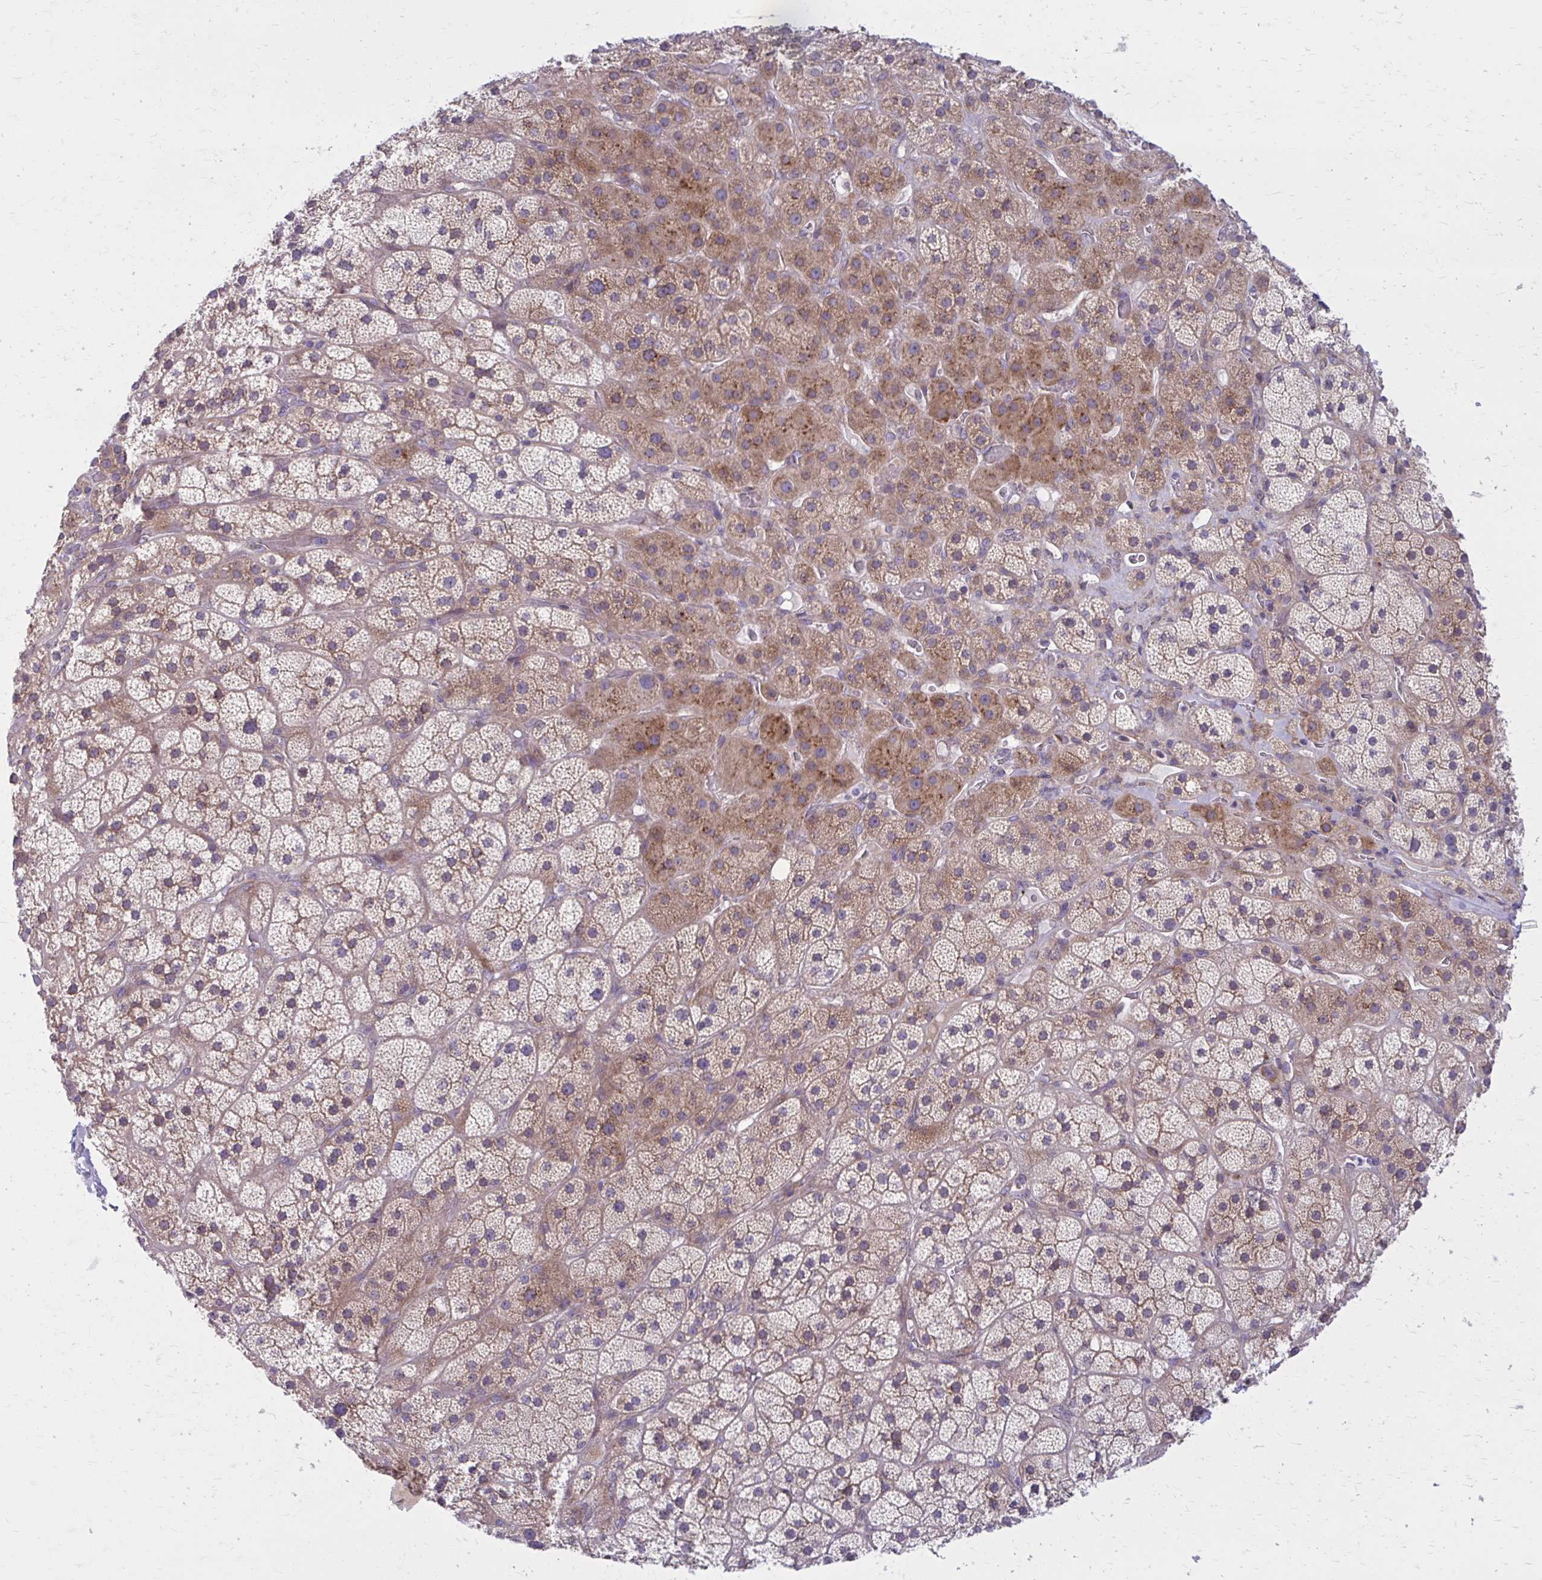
{"staining": {"intensity": "moderate", "quantity": ">75%", "location": "cytoplasmic/membranous"}, "tissue": "adrenal gland", "cell_type": "Glandular cells", "image_type": "normal", "snomed": [{"axis": "morphology", "description": "Normal tissue, NOS"}, {"axis": "topography", "description": "Adrenal gland"}], "caption": "Protein expression analysis of normal adrenal gland exhibits moderate cytoplasmic/membranous expression in approximately >75% of glandular cells.", "gene": "GIGYF2", "patient": {"sex": "male", "age": 57}}